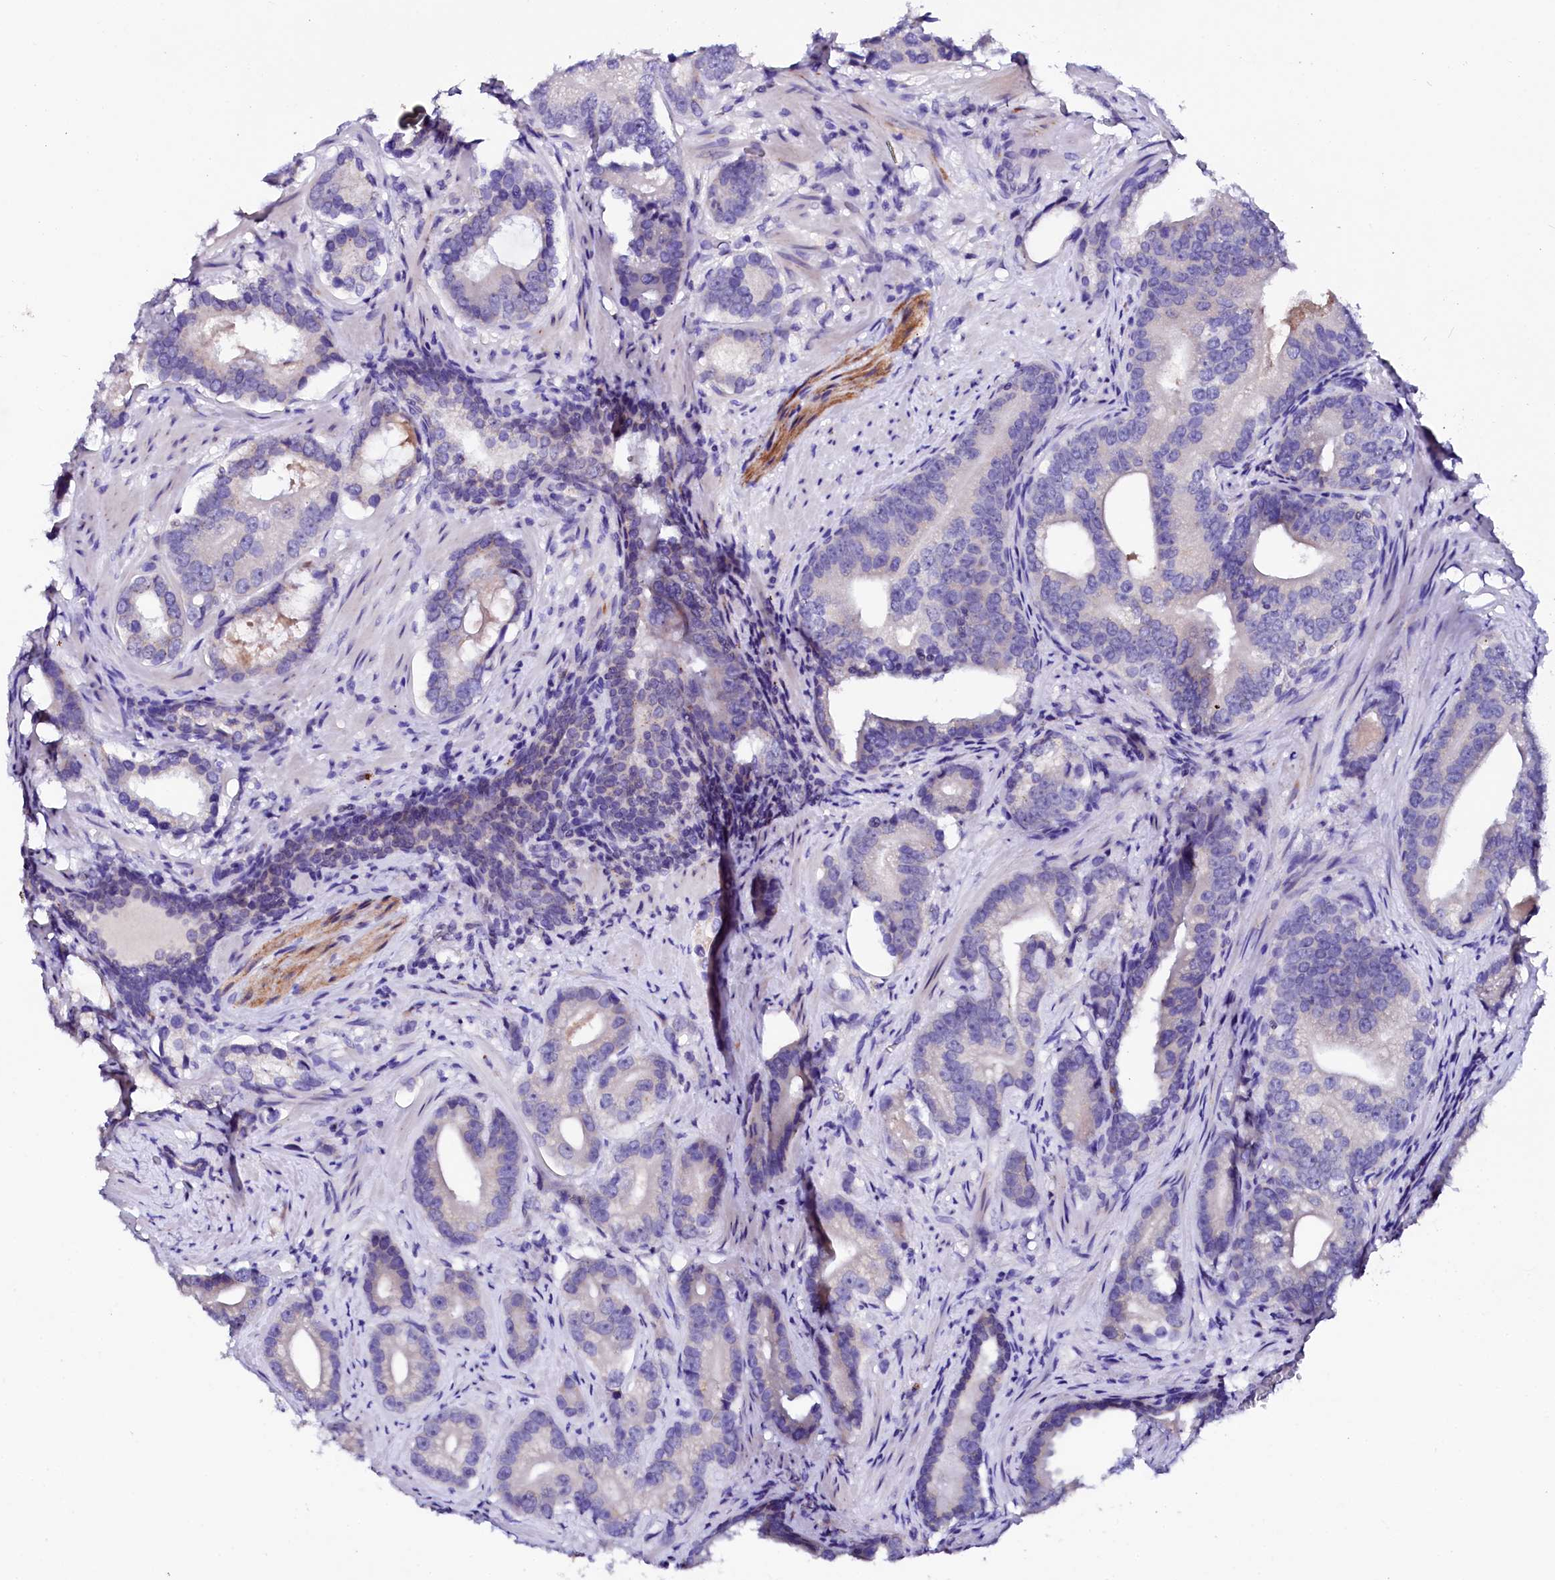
{"staining": {"intensity": "negative", "quantity": "none", "location": "none"}, "tissue": "prostate cancer", "cell_type": "Tumor cells", "image_type": "cancer", "snomed": [{"axis": "morphology", "description": "Adenocarcinoma, High grade"}, {"axis": "topography", "description": "Prostate"}], "caption": "Protein analysis of prostate cancer exhibits no significant positivity in tumor cells.", "gene": "NALF1", "patient": {"sex": "male", "age": 75}}